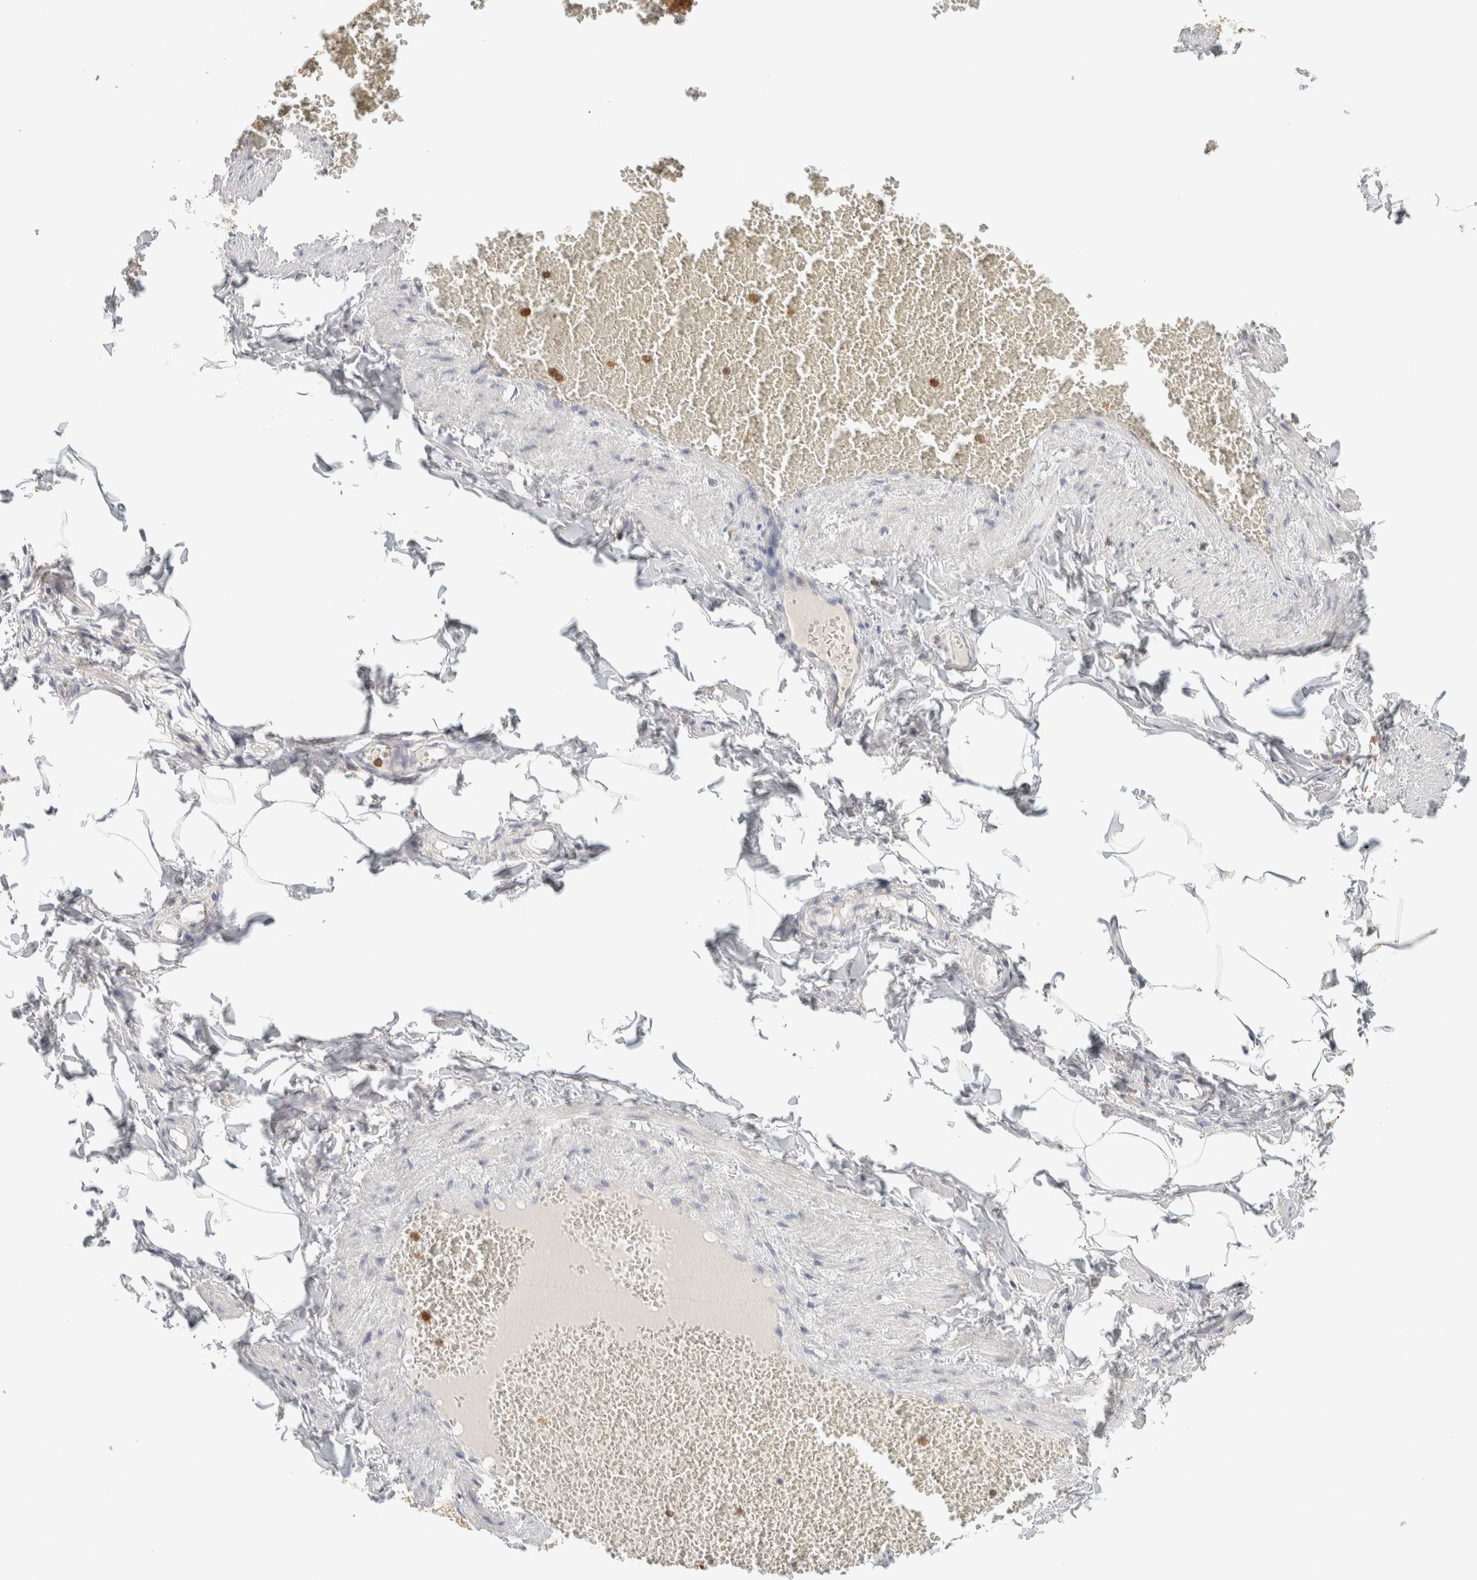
{"staining": {"intensity": "negative", "quantity": "none", "location": "none"}, "tissue": "adipose tissue", "cell_type": "Adipocytes", "image_type": "normal", "snomed": [{"axis": "morphology", "description": "Normal tissue, NOS"}, {"axis": "topography", "description": "Vascular tissue"}], "caption": "This image is of unremarkable adipose tissue stained with IHC to label a protein in brown with the nuclei are counter-stained blue. There is no expression in adipocytes. The staining was performed using DAB to visualize the protein expression in brown, while the nuclei were stained in blue with hematoxylin (Magnification: 20x).", "gene": "RUNDC1", "patient": {"sex": "male", "age": 41}}